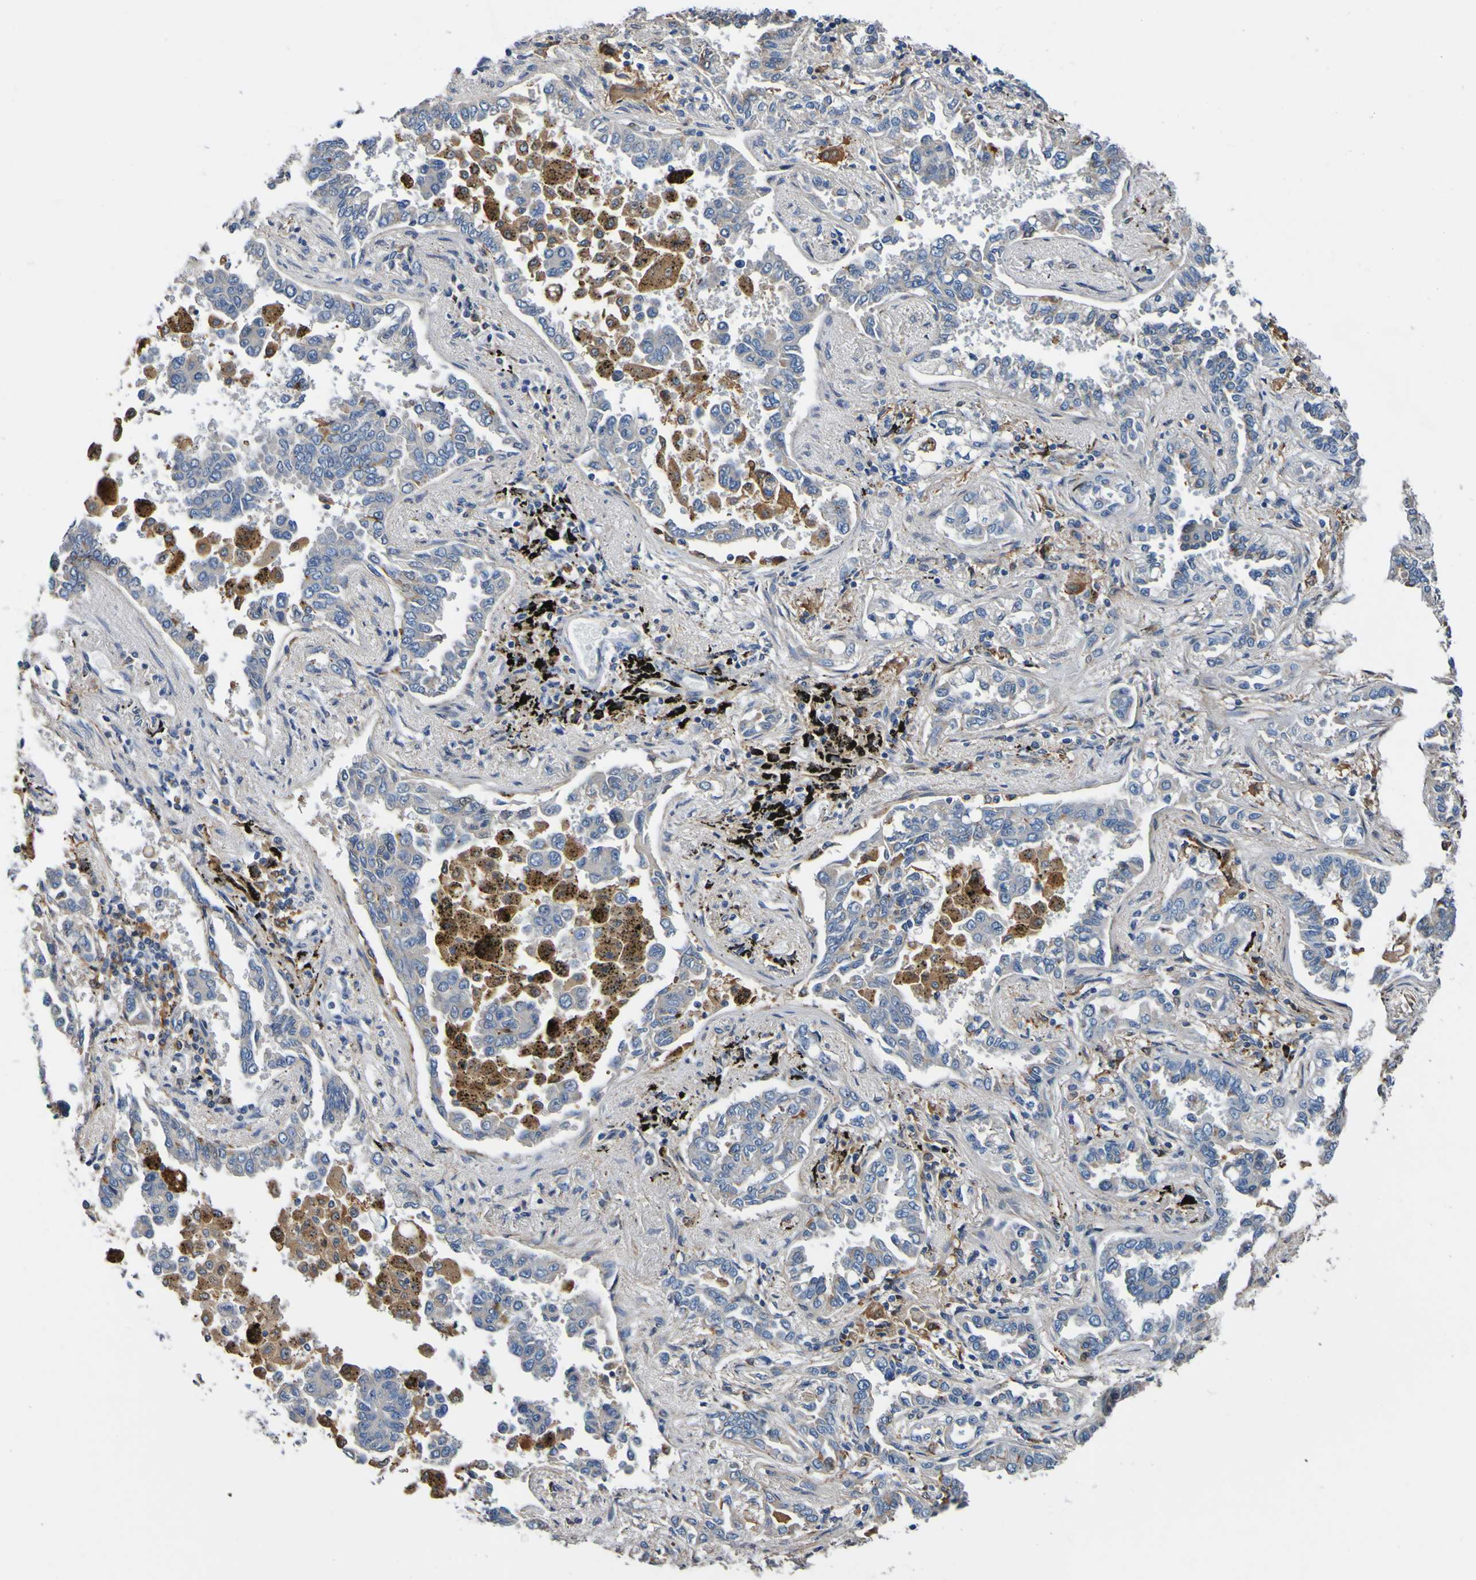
{"staining": {"intensity": "weak", "quantity": ">75%", "location": "cytoplasmic/membranous"}, "tissue": "lung cancer", "cell_type": "Tumor cells", "image_type": "cancer", "snomed": [{"axis": "morphology", "description": "Normal tissue, NOS"}, {"axis": "morphology", "description": "Adenocarcinoma, NOS"}, {"axis": "topography", "description": "Lung"}], "caption": "The image demonstrates staining of lung adenocarcinoma, revealing weak cytoplasmic/membranous protein positivity (brown color) within tumor cells.", "gene": "METAP2", "patient": {"sex": "male", "age": 59}}